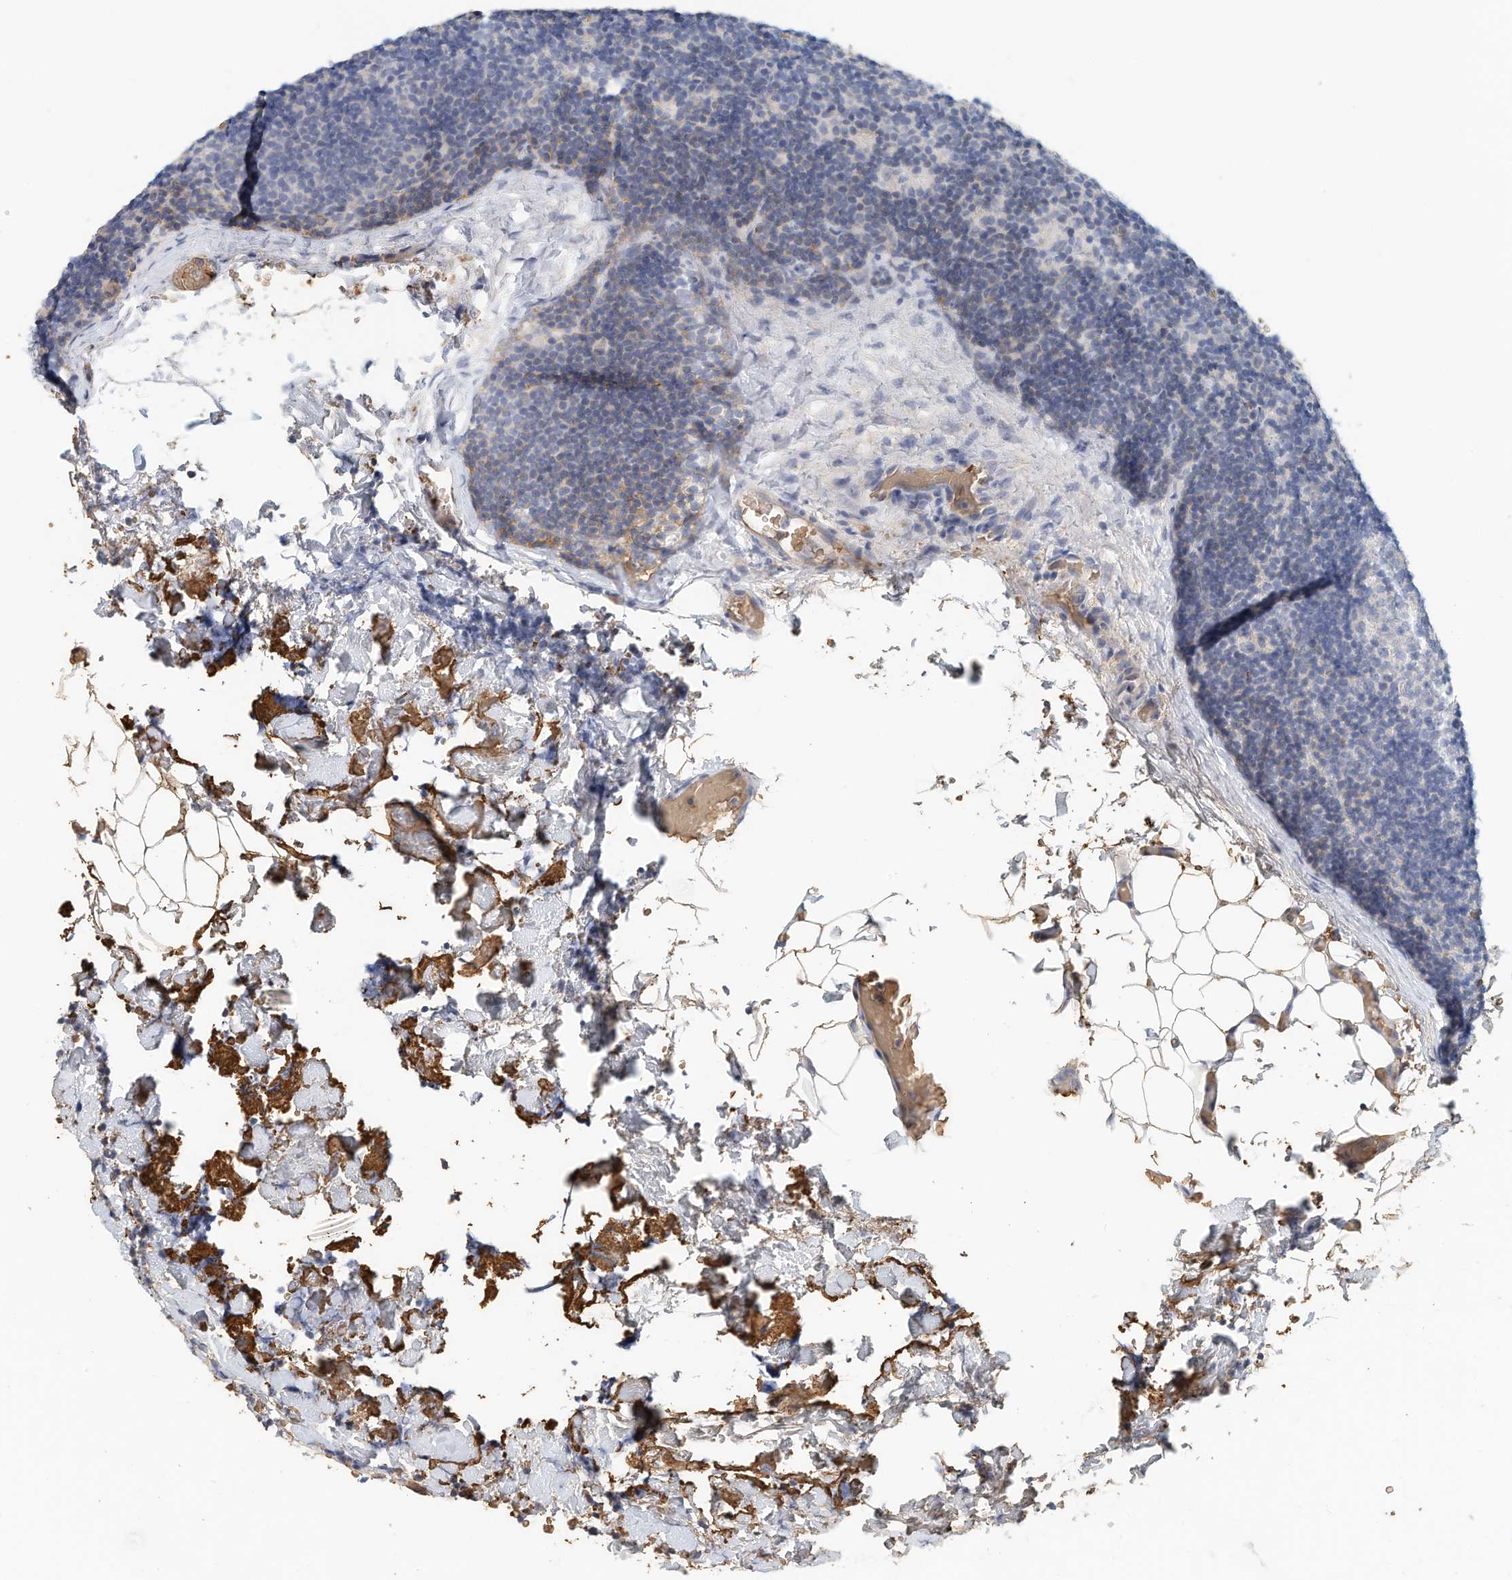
{"staining": {"intensity": "negative", "quantity": "none", "location": "none"}, "tissue": "lymph node", "cell_type": "Germinal center cells", "image_type": "normal", "snomed": [{"axis": "morphology", "description": "Normal tissue, NOS"}, {"axis": "topography", "description": "Lymph node"}], "caption": "Immunohistochemistry micrograph of benign human lymph node stained for a protein (brown), which demonstrates no expression in germinal center cells. The staining is performed using DAB brown chromogen with nuclei counter-stained in using hematoxylin.", "gene": "RCAN3", "patient": {"sex": "female", "age": 22}}